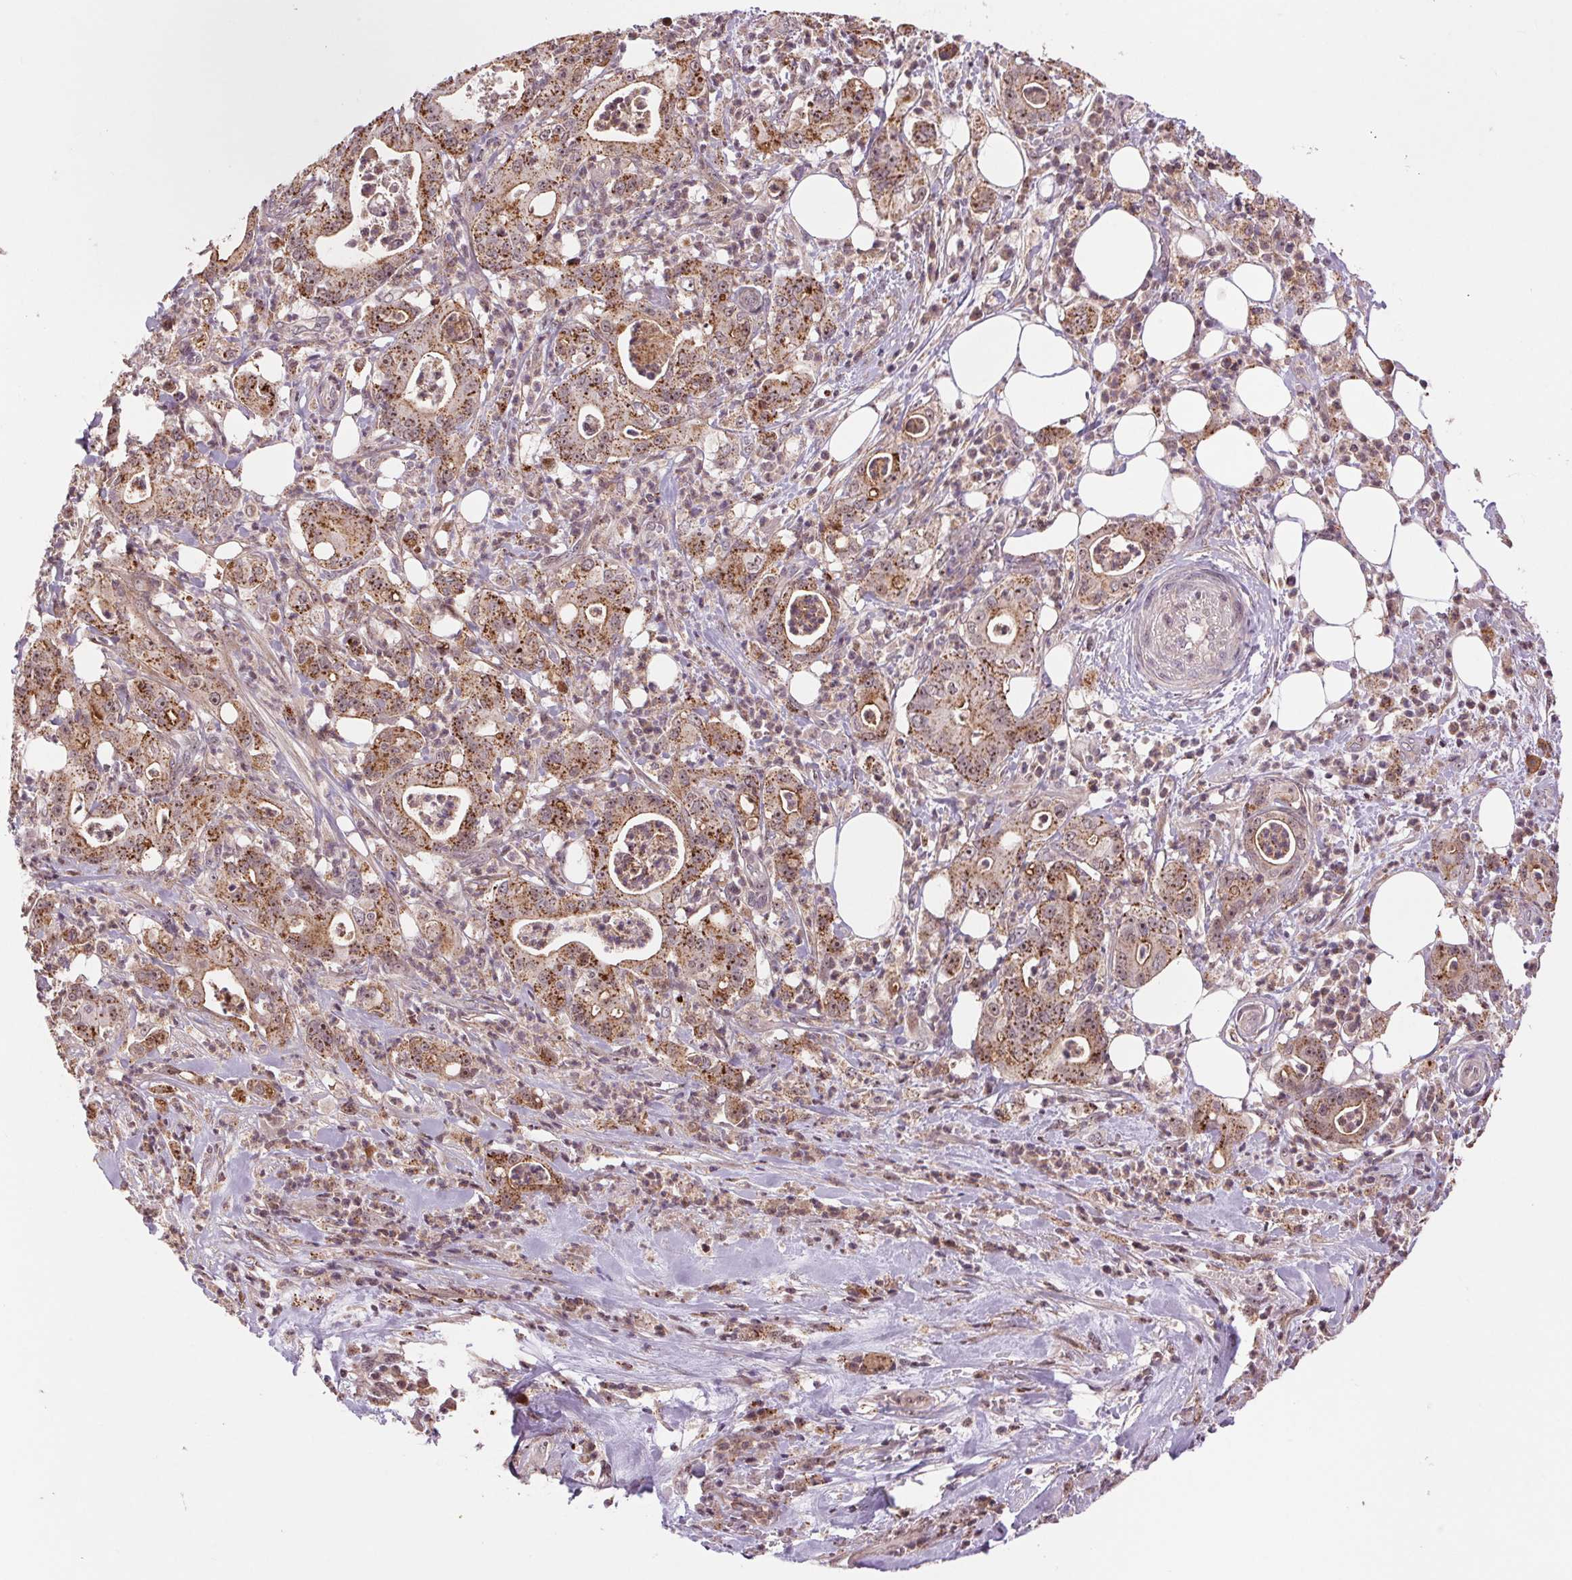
{"staining": {"intensity": "strong", "quantity": ">75%", "location": "cytoplasmic/membranous"}, "tissue": "pancreatic cancer", "cell_type": "Tumor cells", "image_type": "cancer", "snomed": [{"axis": "morphology", "description": "Adenocarcinoma, NOS"}, {"axis": "topography", "description": "Pancreas"}], "caption": "Tumor cells exhibit high levels of strong cytoplasmic/membranous staining in approximately >75% of cells in human pancreatic adenocarcinoma.", "gene": "CHMP4B", "patient": {"sex": "male", "age": 71}}